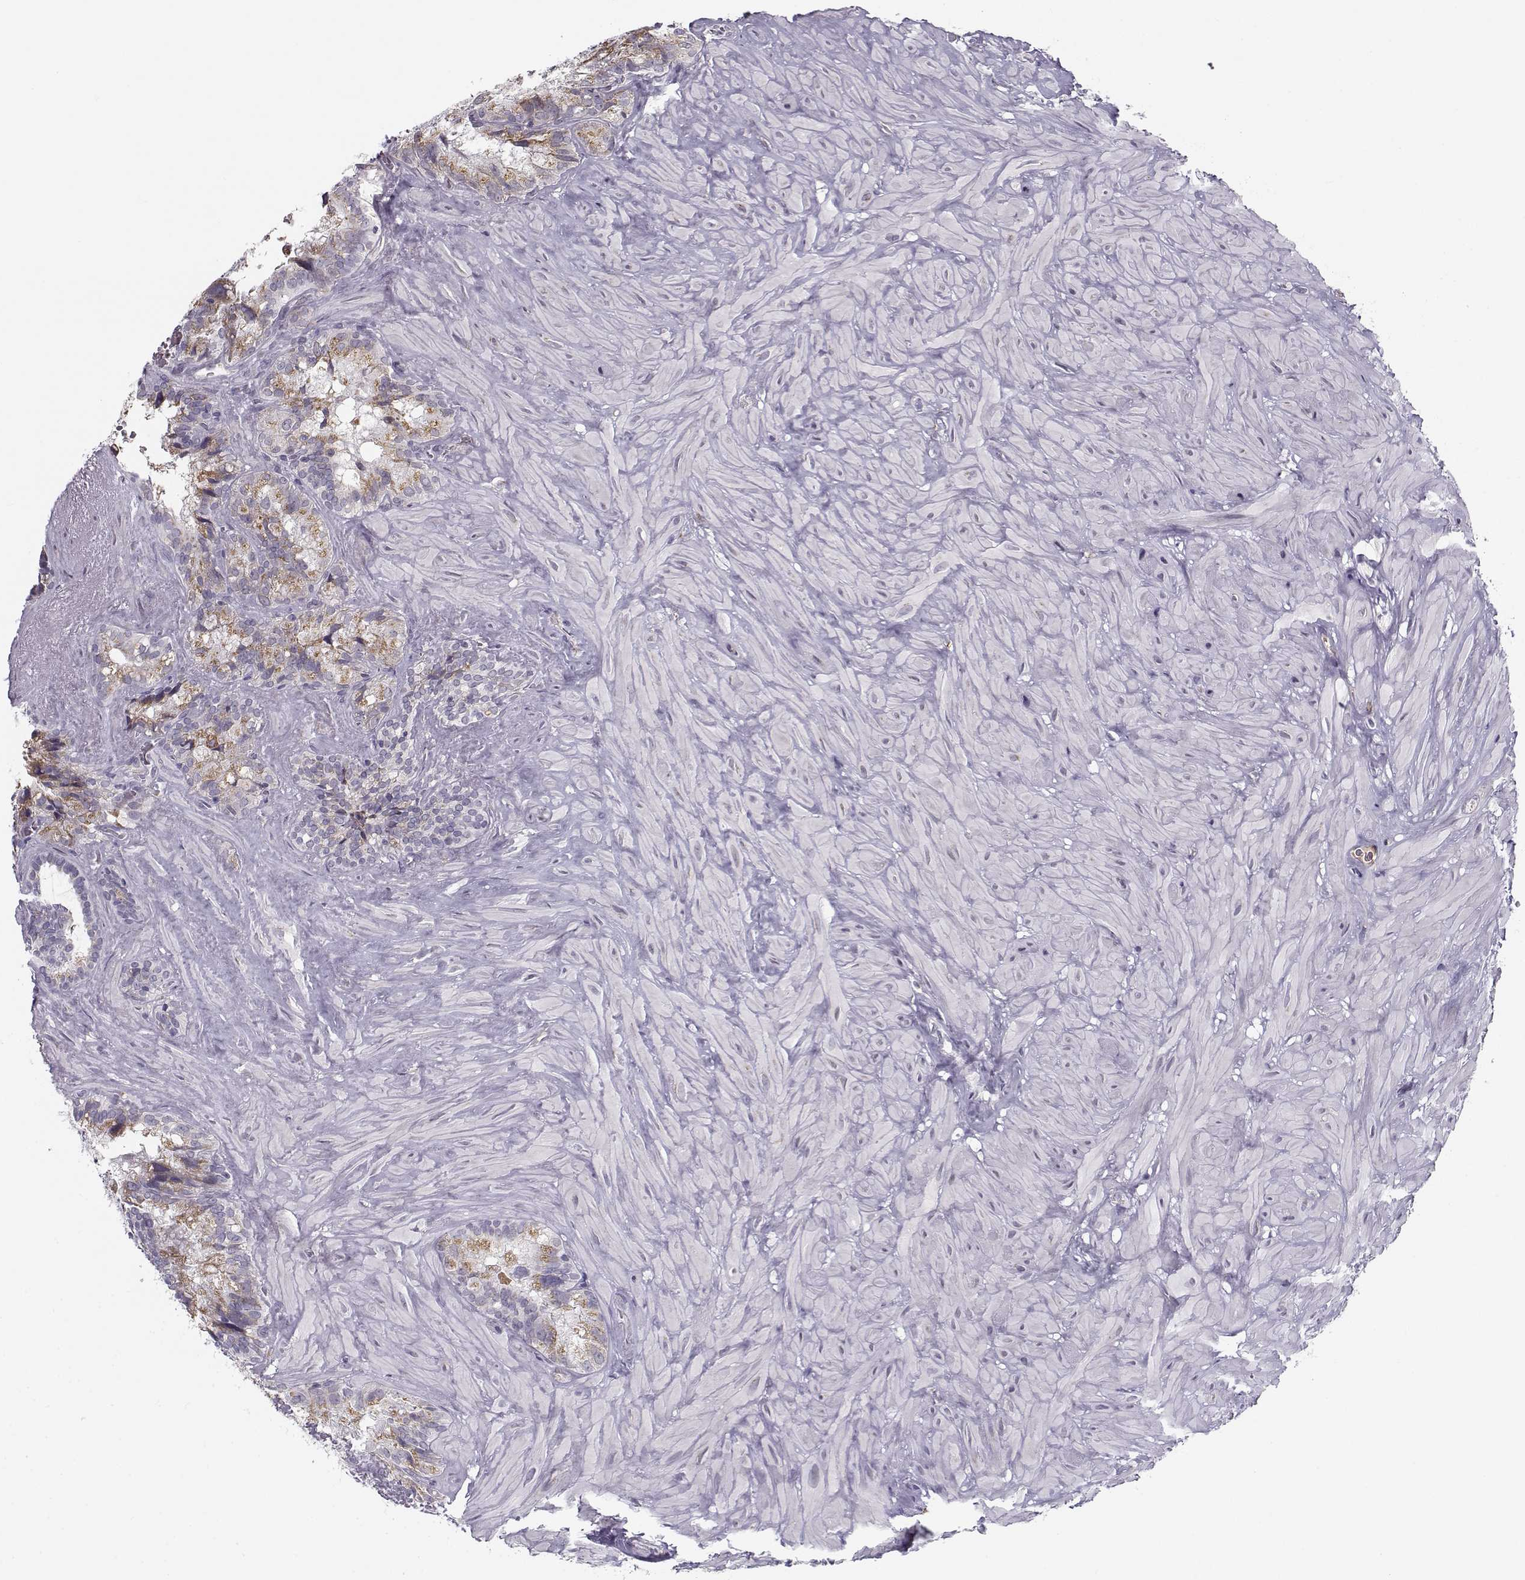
{"staining": {"intensity": "moderate", "quantity": ">75%", "location": "cytoplasmic/membranous"}, "tissue": "seminal vesicle", "cell_type": "Glandular cells", "image_type": "normal", "snomed": [{"axis": "morphology", "description": "Normal tissue, NOS"}, {"axis": "topography", "description": "Seminal veicle"}], "caption": "Immunohistochemistry (IHC) (DAB (3,3'-diaminobenzidine)) staining of normal seminal vesicle exhibits moderate cytoplasmic/membranous protein staining in approximately >75% of glandular cells.", "gene": "SLC4A5", "patient": {"sex": "male", "age": 72}}